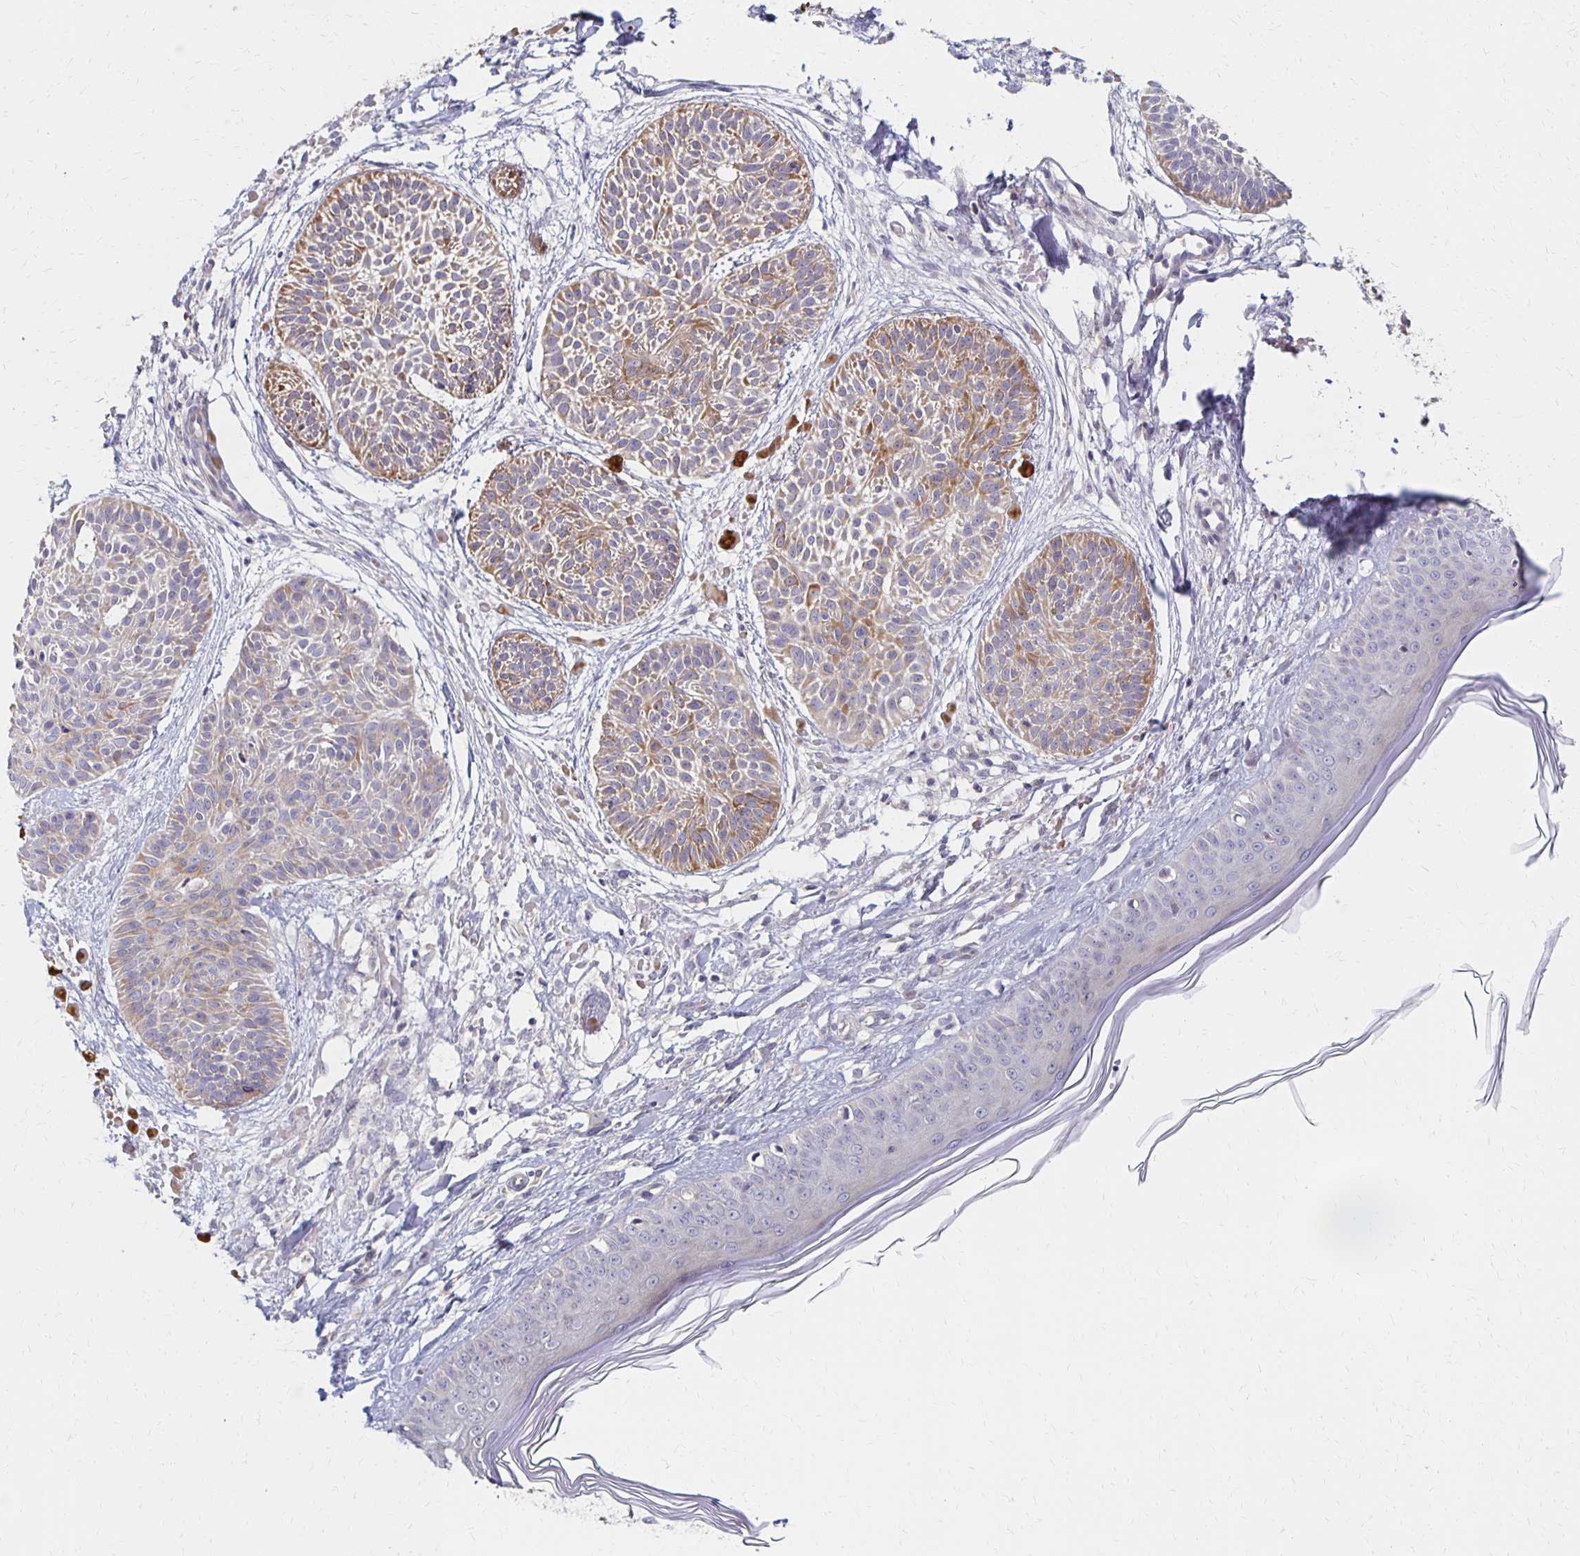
{"staining": {"intensity": "moderate", "quantity": "<25%", "location": "cytoplasmic/membranous"}, "tissue": "skin cancer", "cell_type": "Tumor cells", "image_type": "cancer", "snomed": [{"axis": "morphology", "description": "Basal cell carcinoma"}, {"axis": "topography", "description": "Skin"}], "caption": "Moderate cytoplasmic/membranous protein positivity is present in about <25% of tumor cells in skin basal cell carcinoma.", "gene": "PRKCB", "patient": {"sex": "female", "age": 78}}